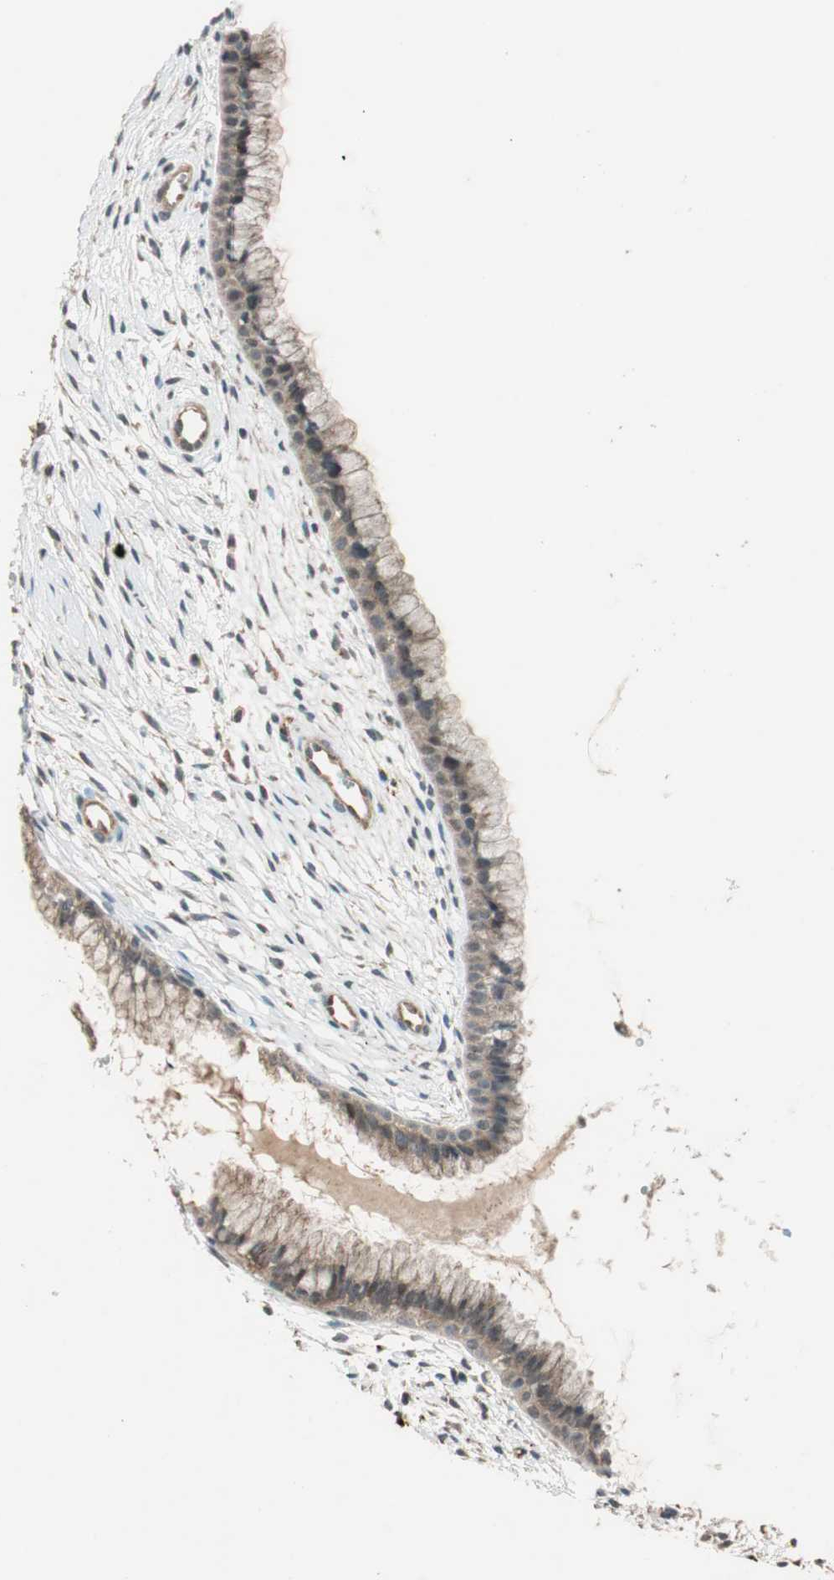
{"staining": {"intensity": "moderate", "quantity": "25%-75%", "location": "cytoplasmic/membranous"}, "tissue": "cervix", "cell_type": "Glandular cells", "image_type": "normal", "snomed": [{"axis": "morphology", "description": "Normal tissue, NOS"}, {"axis": "topography", "description": "Cervix"}], "caption": "Human cervix stained for a protein (brown) shows moderate cytoplasmic/membranous positive positivity in about 25%-75% of glandular cells.", "gene": "GLB1", "patient": {"sex": "female", "age": 39}}